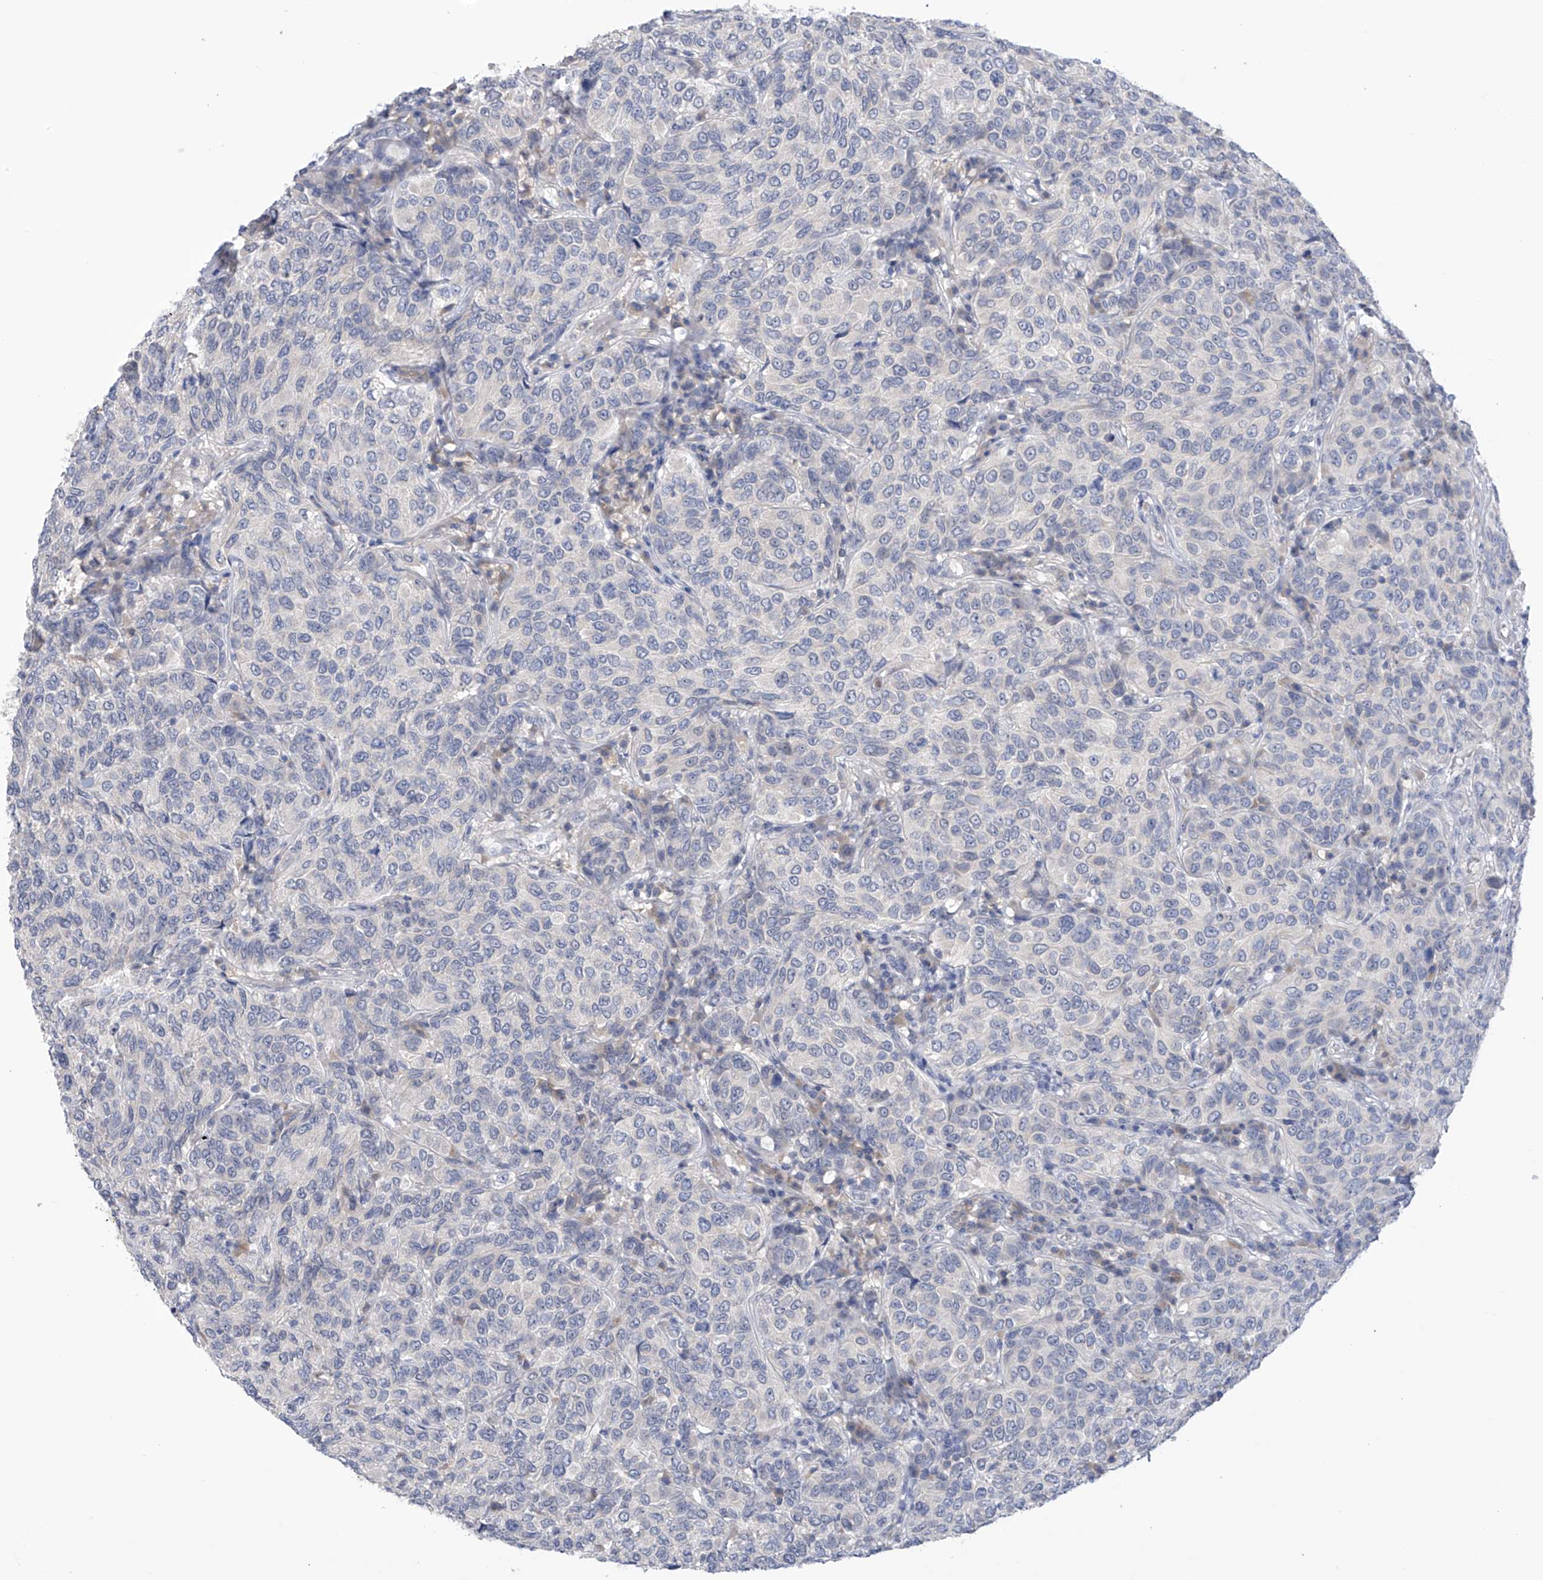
{"staining": {"intensity": "negative", "quantity": "none", "location": "none"}, "tissue": "breast cancer", "cell_type": "Tumor cells", "image_type": "cancer", "snomed": [{"axis": "morphology", "description": "Duct carcinoma"}, {"axis": "topography", "description": "Breast"}], "caption": "This is an immunohistochemistry (IHC) histopathology image of human infiltrating ductal carcinoma (breast). There is no positivity in tumor cells.", "gene": "IBA57", "patient": {"sex": "female", "age": 55}}